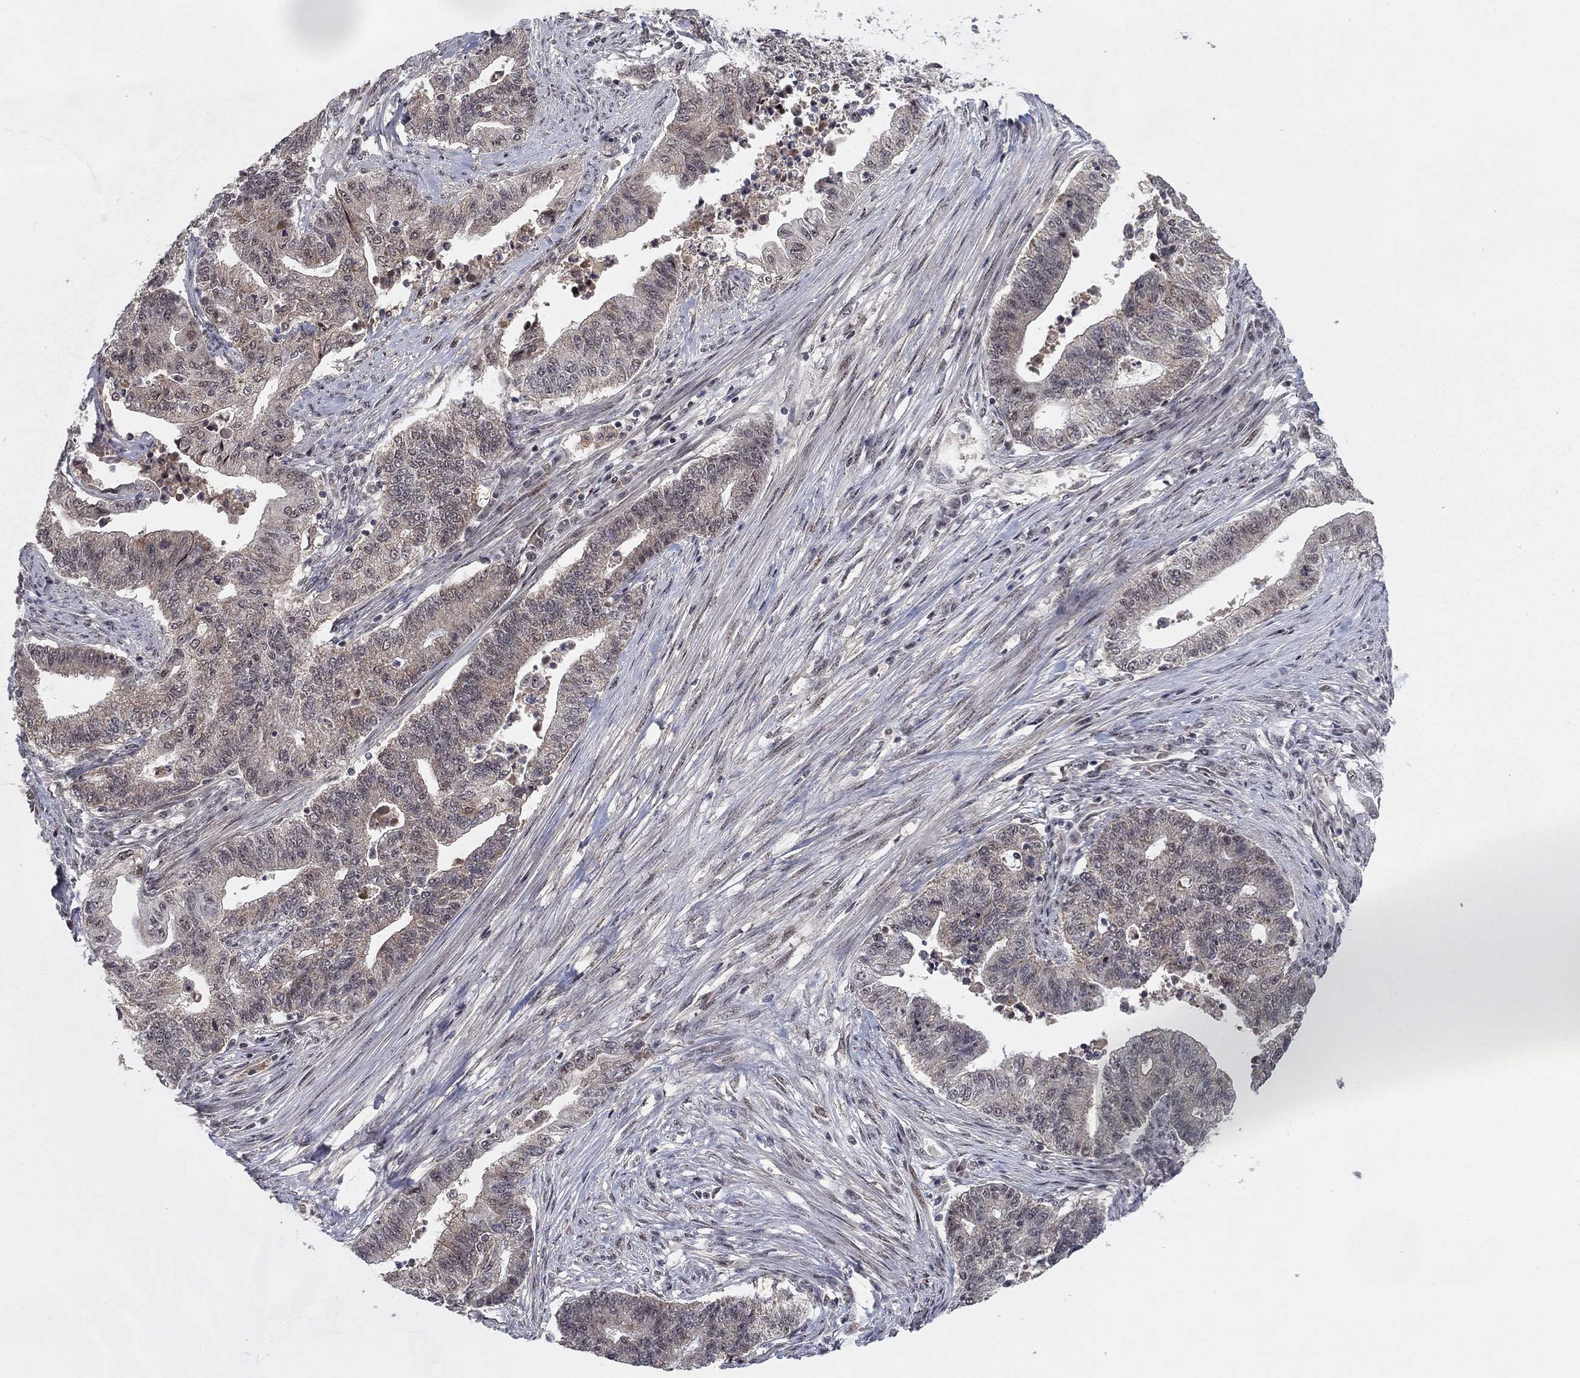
{"staining": {"intensity": "negative", "quantity": "none", "location": "none"}, "tissue": "endometrial cancer", "cell_type": "Tumor cells", "image_type": "cancer", "snomed": [{"axis": "morphology", "description": "Adenocarcinoma, NOS"}, {"axis": "topography", "description": "Uterus"}, {"axis": "topography", "description": "Endometrium"}], "caption": "IHC photomicrograph of neoplastic tissue: endometrial cancer (adenocarcinoma) stained with DAB (3,3'-diaminobenzidine) demonstrates no significant protein expression in tumor cells.", "gene": "ZNF395", "patient": {"sex": "female", "age": 54}}